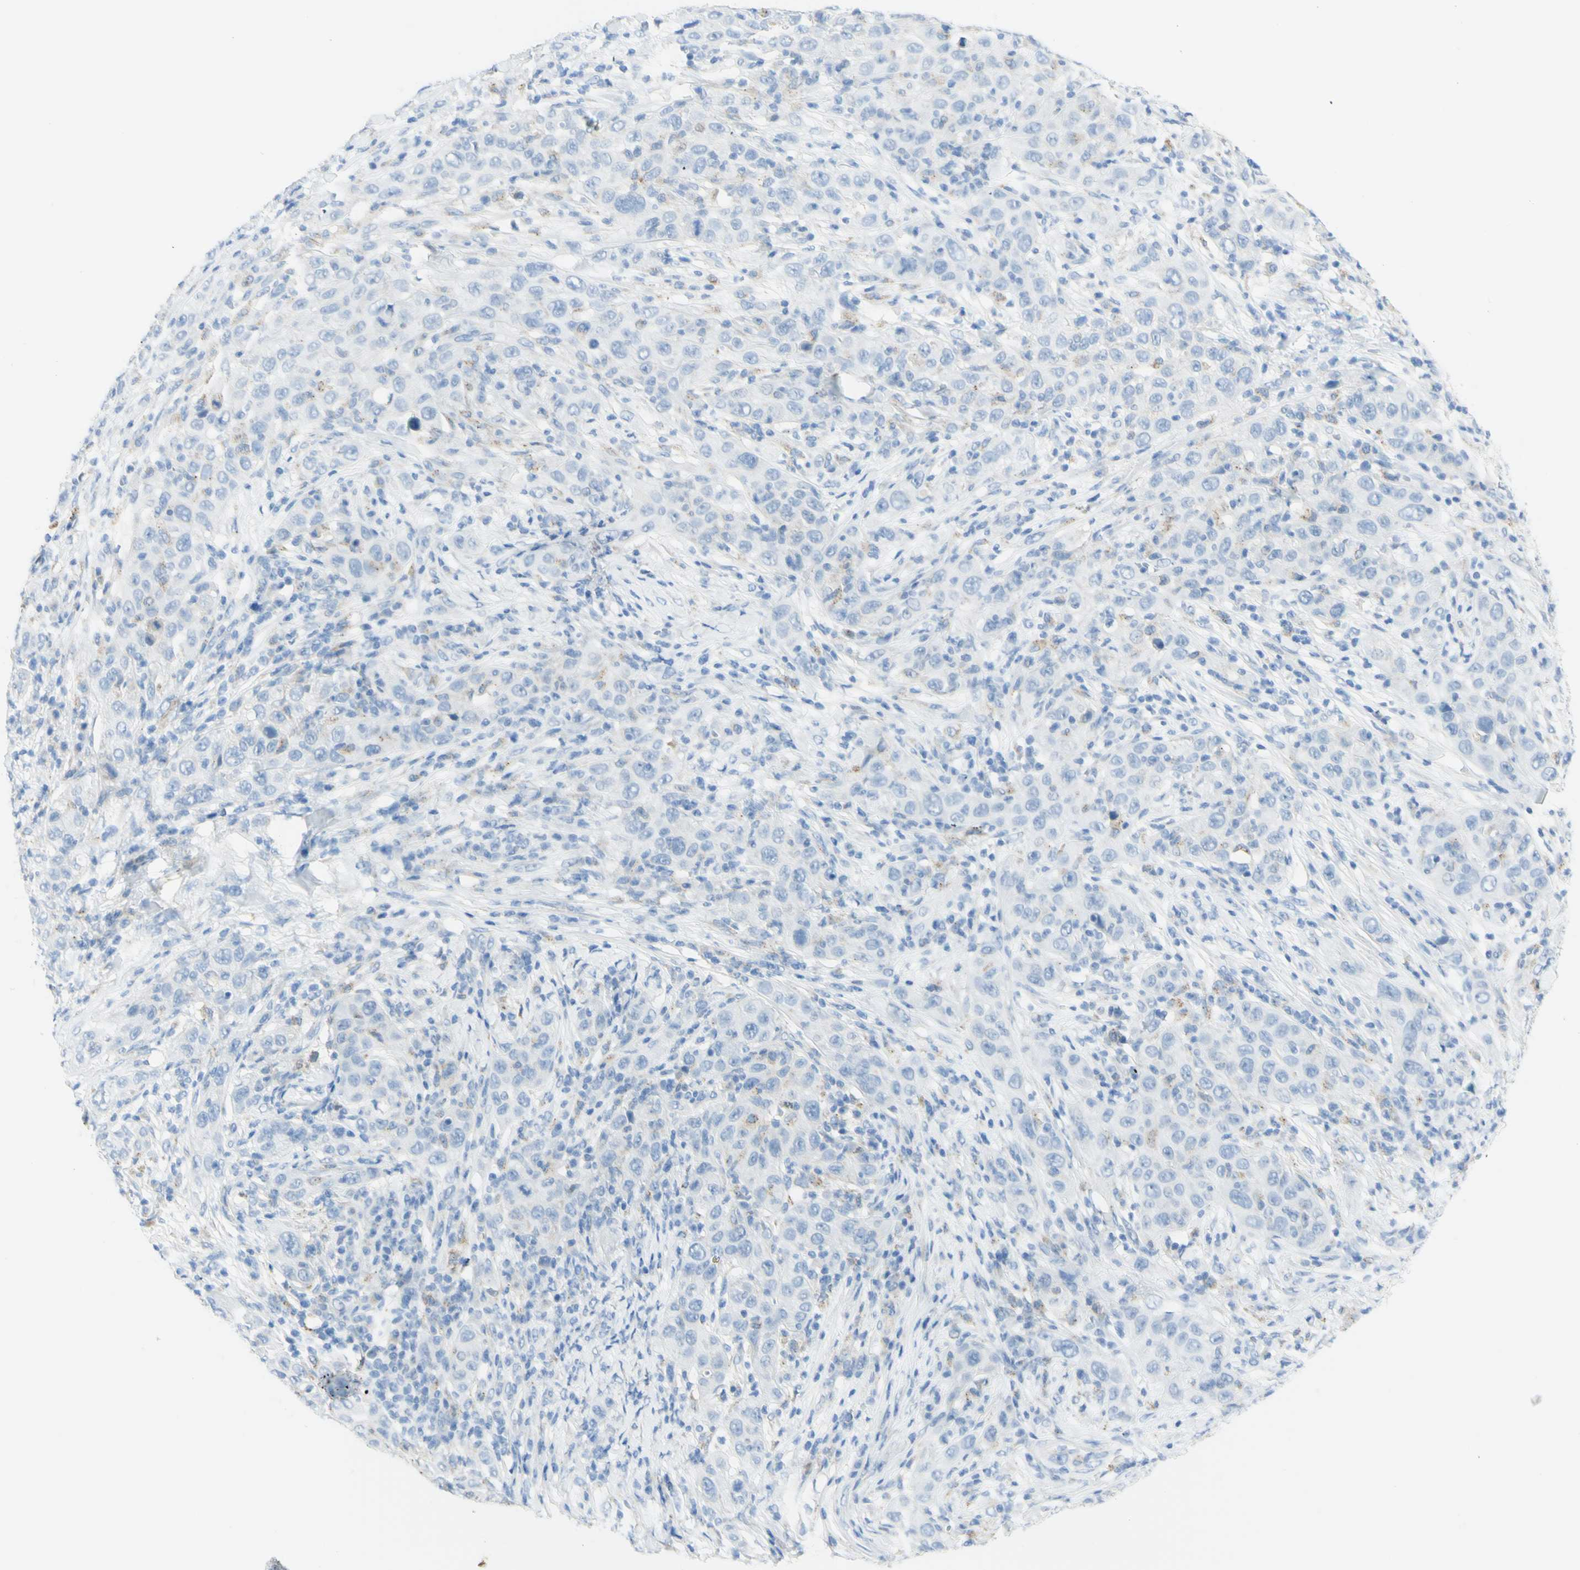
{"staining": {"intensity": "negative", "quantity": "none", "location": "none"}, "tissue": "skin cancer", "cell_type": "Tumor cells", "image_type": "cancer", "snomed": [{"axis": "morphology", "description": "Squamous cell carcinoma, NOS"}, {"axis": "topography", "description": "Skin"}], "caption": "Tumor cells show no significant protein staining in skin squamous cell carcinoma.", "gene": "TSPAN1", "patient": {"sex": "female", "age": 88}}